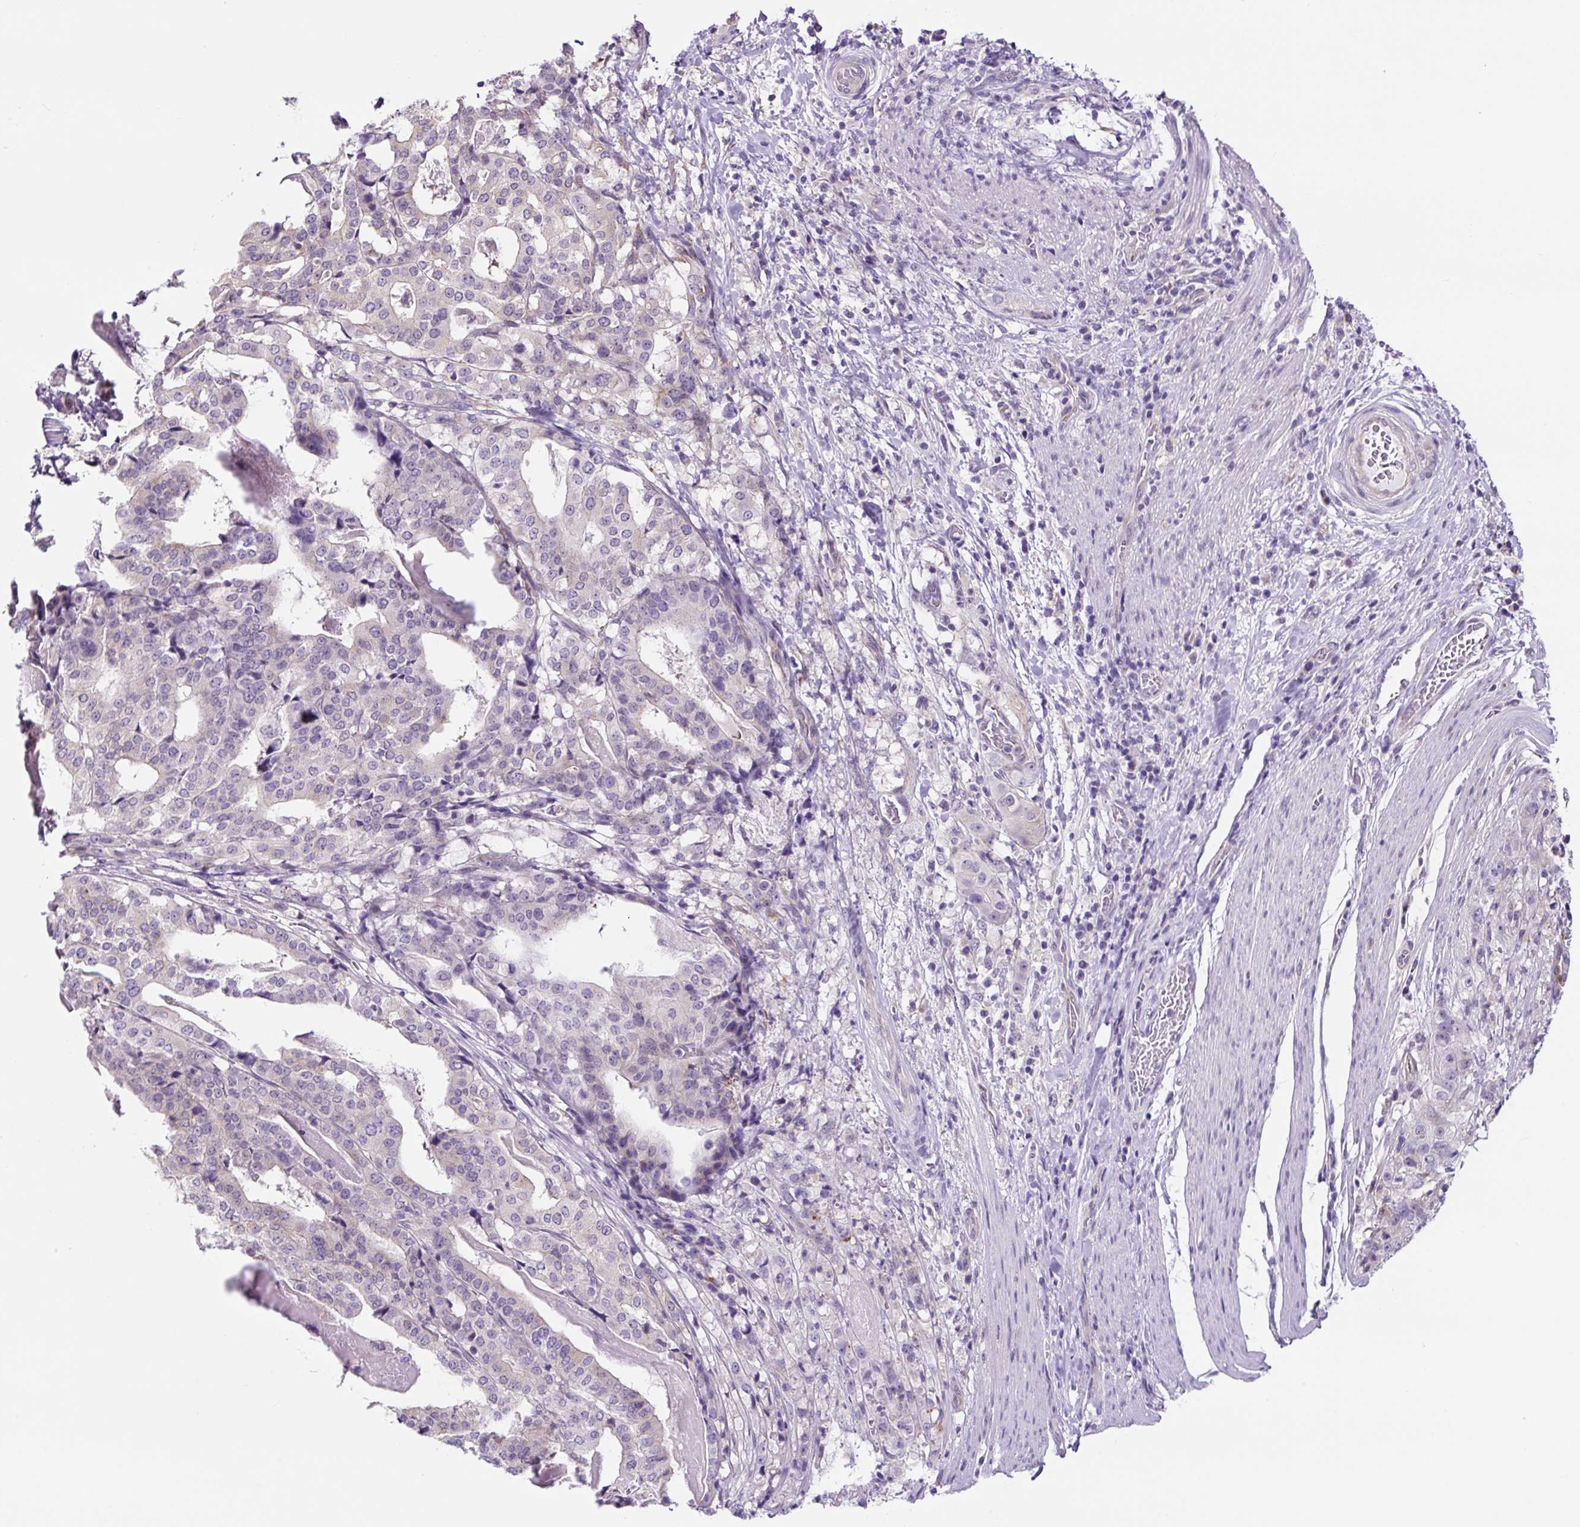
{"staining": {"intensity": "negative", "quantity": "none", "location": "none"}, "tissue": "stomach cancer", "cell_type": "Tumor cells", "image_type": "cancer", "snomed": [{"axis": "morphology", "description": "Adenocarcinoma, NOS"}, {"axis": "topography", "description": "Stomach"}], "caption": "Stomach cancer (adenocarcinoma) was stained to show a protein in brown. There is no significant expression in tumor cells.", "gene": "GORASP1", "patient": {"sex": "male", "age": 48}}